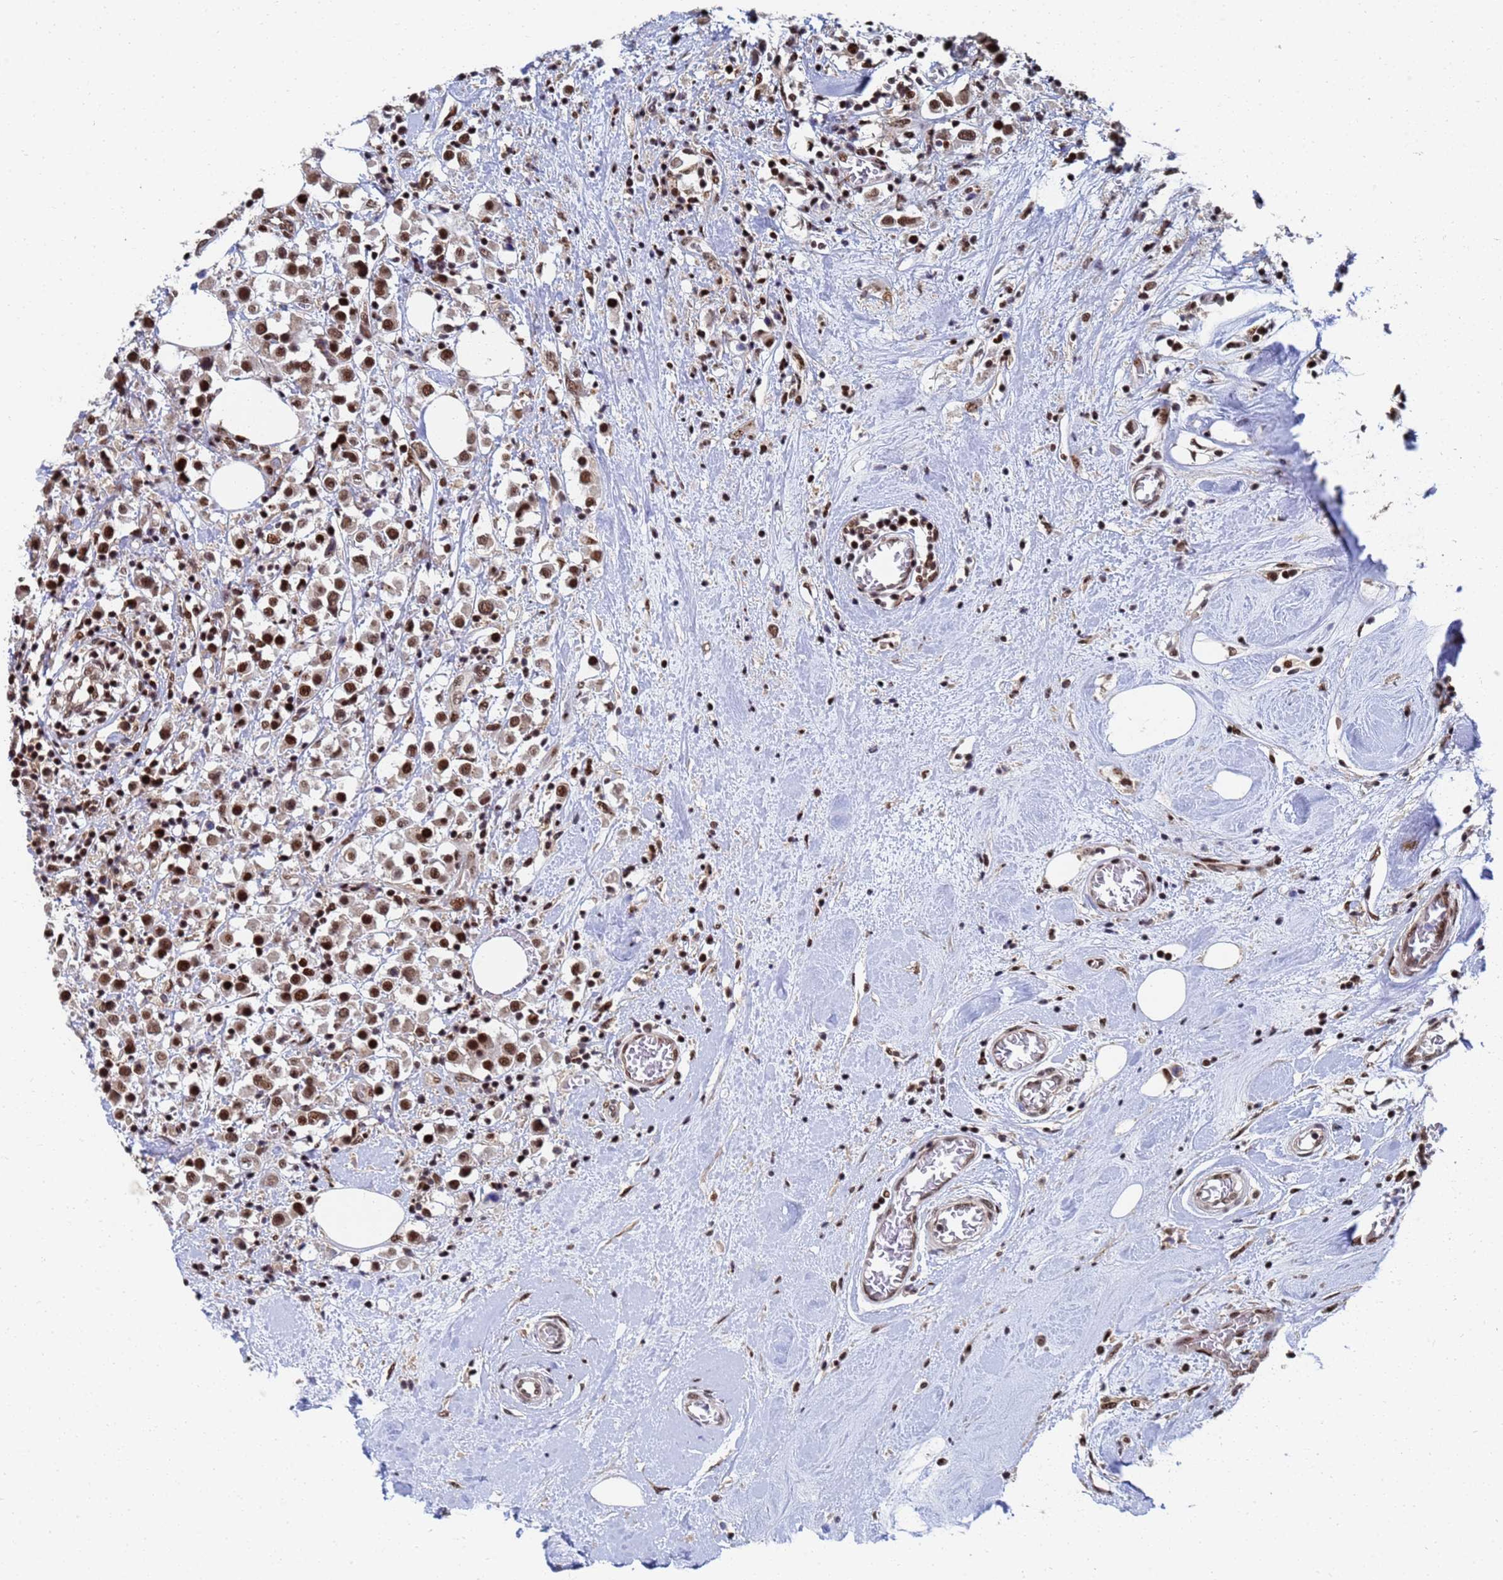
{"staining": {"intensity": "strong", "quantity": ">75%", "location": "nuclear"}, "tissue": "breast cancer", "cell_type": "Tumor cells", "image_type": "cancer", "snomed": [{"axis": "morphology", "description": "Duct carcinoma"}, {"axis": "topography", "description": "Breast"}], "caption": "Immunohistochemical staining of human breast intraductal carcinoma reveals strong nuclear protein staining in about >75% of tumor cells.", "gene": "AP5Z1", "patient": {"sex": "female", "age": 61}}